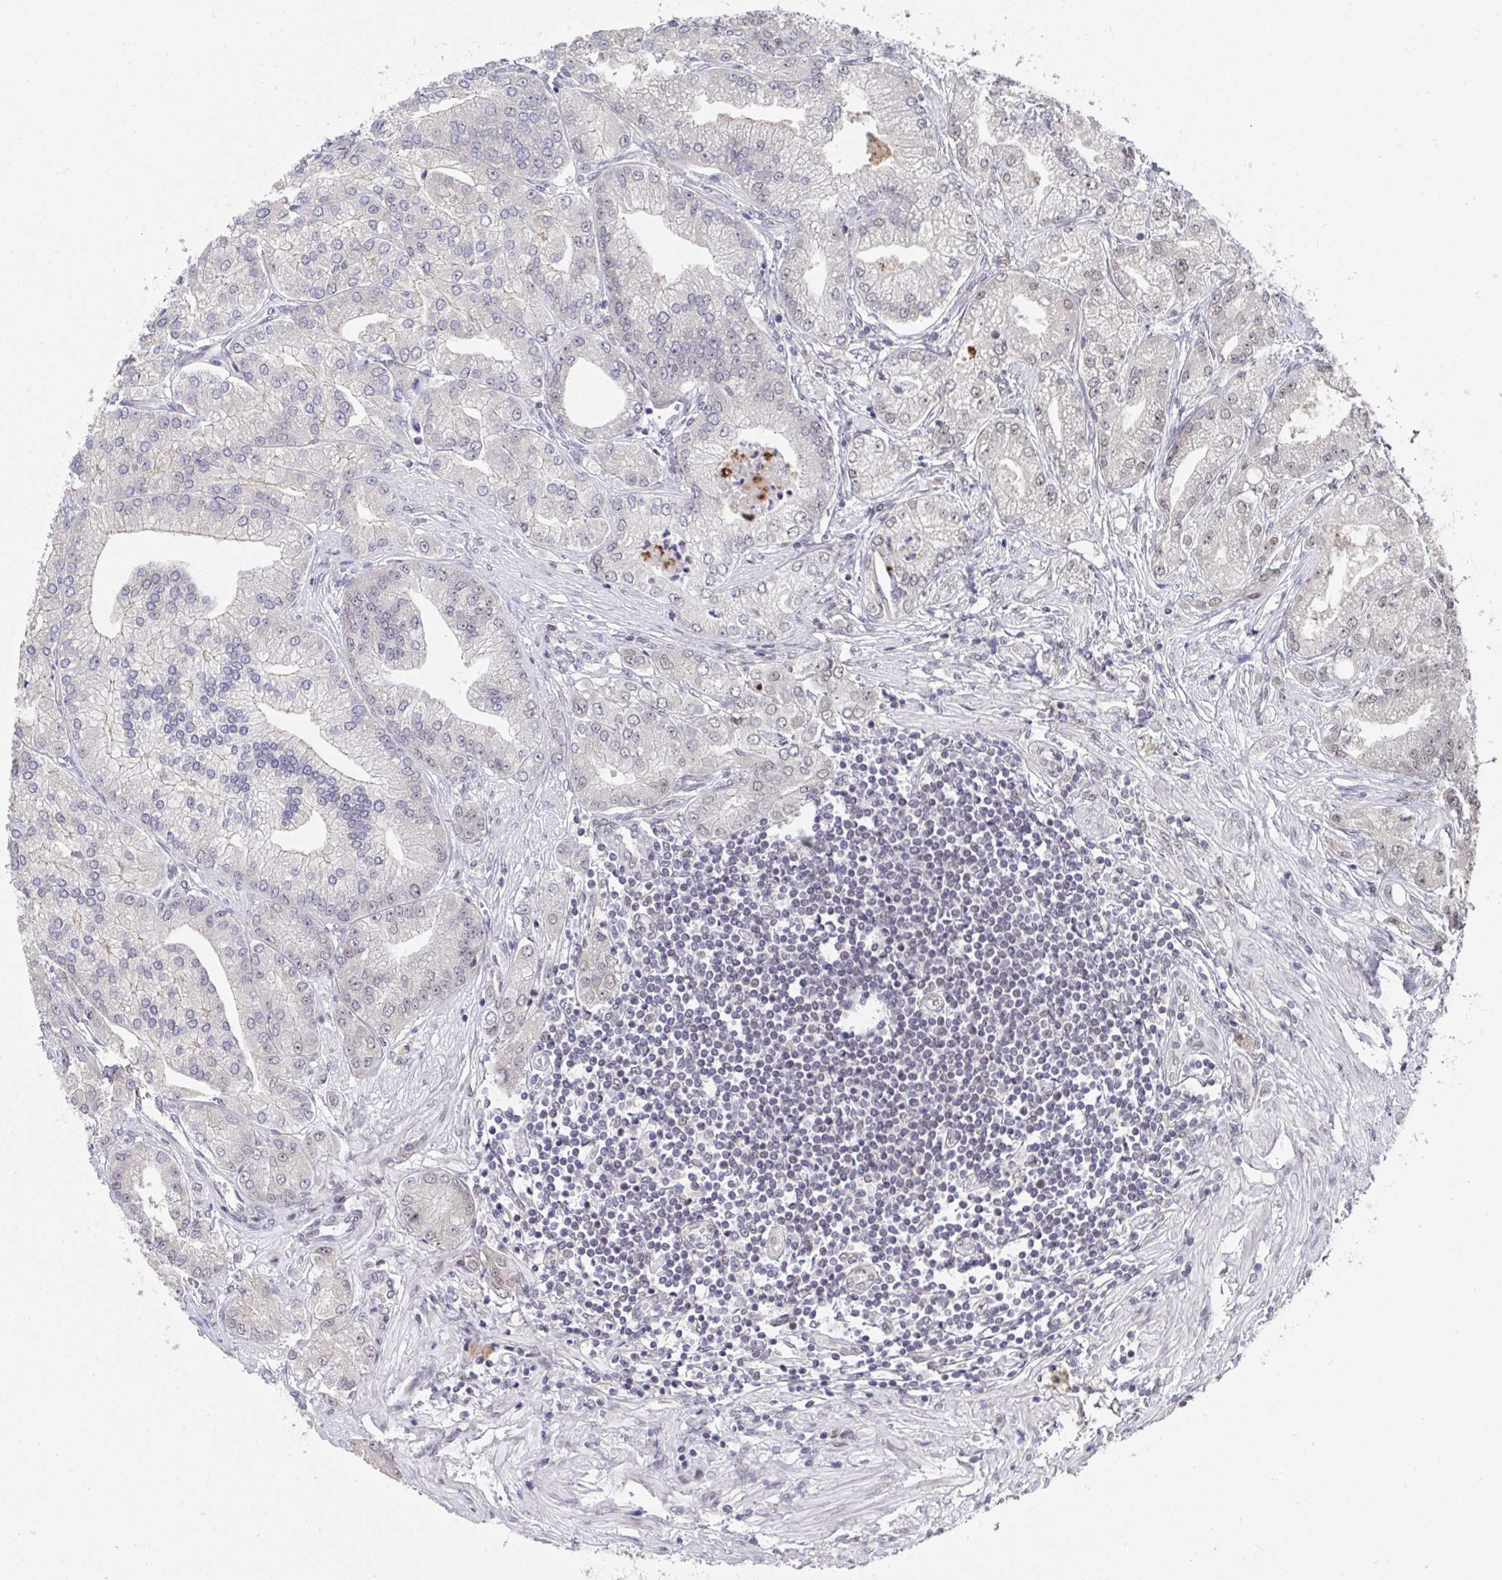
{"staining": {"intensity": "weak", "quantity": "25%-75%", "location": "nuclear"}, "tissue": "prostate cancer", "cell_type": "Tumor cells", "image_type": "cancer", "snomed": [{"axis": "morphology", "description": "Adenocarcinoma, High grade"}, {"axis": "topography", "description": "Prostate"}], "caption": "Protein staining shows weak nuclear expression in about 25%-75% of tumor cells in adenocarcinoma (high-grade) (prostate). (DAB (3,3'-diaminobenzidine) IHC, brown staining for protein, blue staining for nuclei).", "gene": "JMJD1C", "patient": {"sex": "male", "age": 61}}